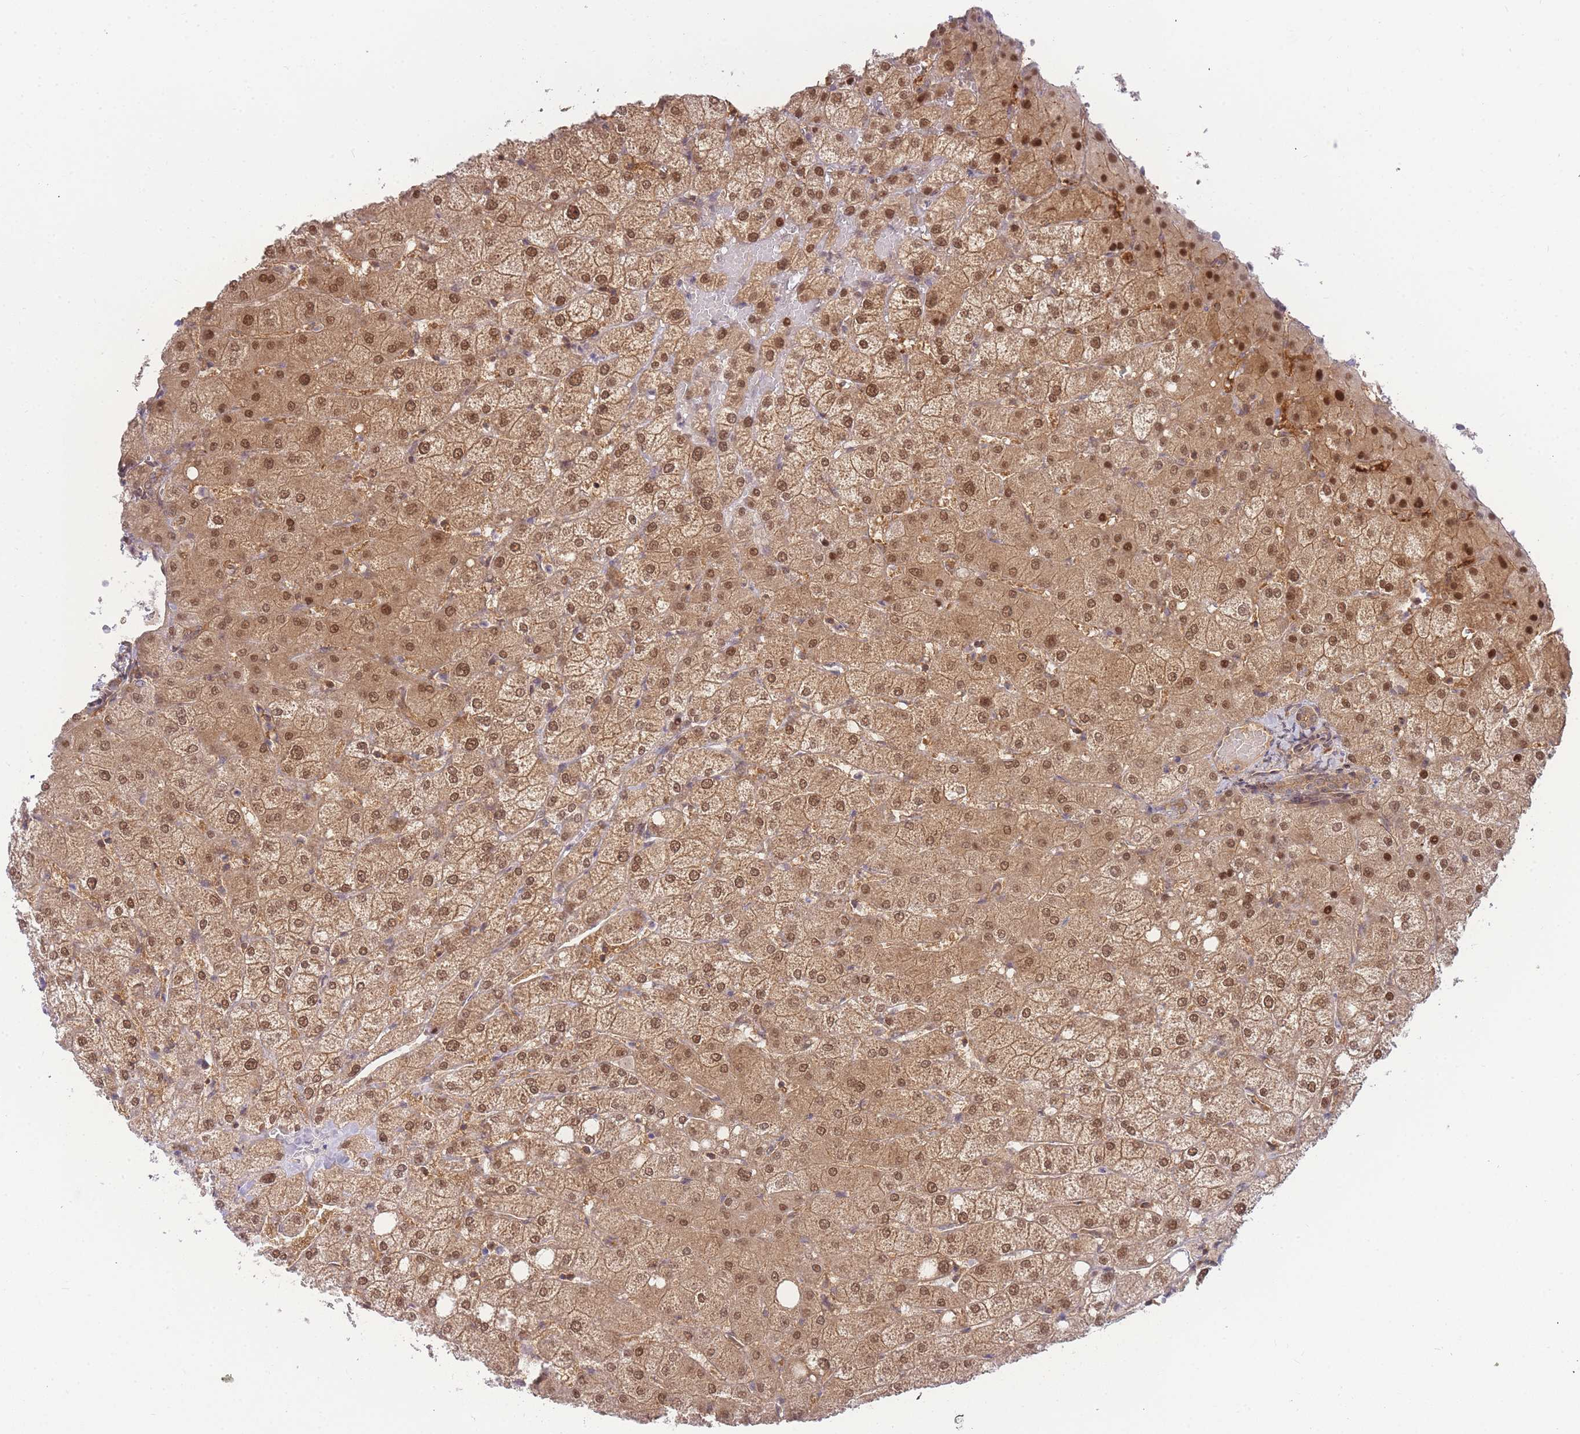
{"staining": {"intensity": "weak", "quantity": "25%-75%", "location": "cytoplasmic/membranous"}, "tissue": "liver", "cell_type": "Cholangiocytes", "image_type": "normal", "snomed": [{"axis": "morphology", "description": "Normal tissue, NOS"}, {"axis": "topography", "description": "Liver"}], "caption": "Protein expression by immunohistochemistry (IHC) demonstrates weak cytoplasmic/membranous expression in about 25%-75% of cholangiocytes in benign liver. (Brightfield microscopy of DAB IHC at high magnification).", "gene": "KIAA1191", "patient": {"sex": "female", "age": 54}}